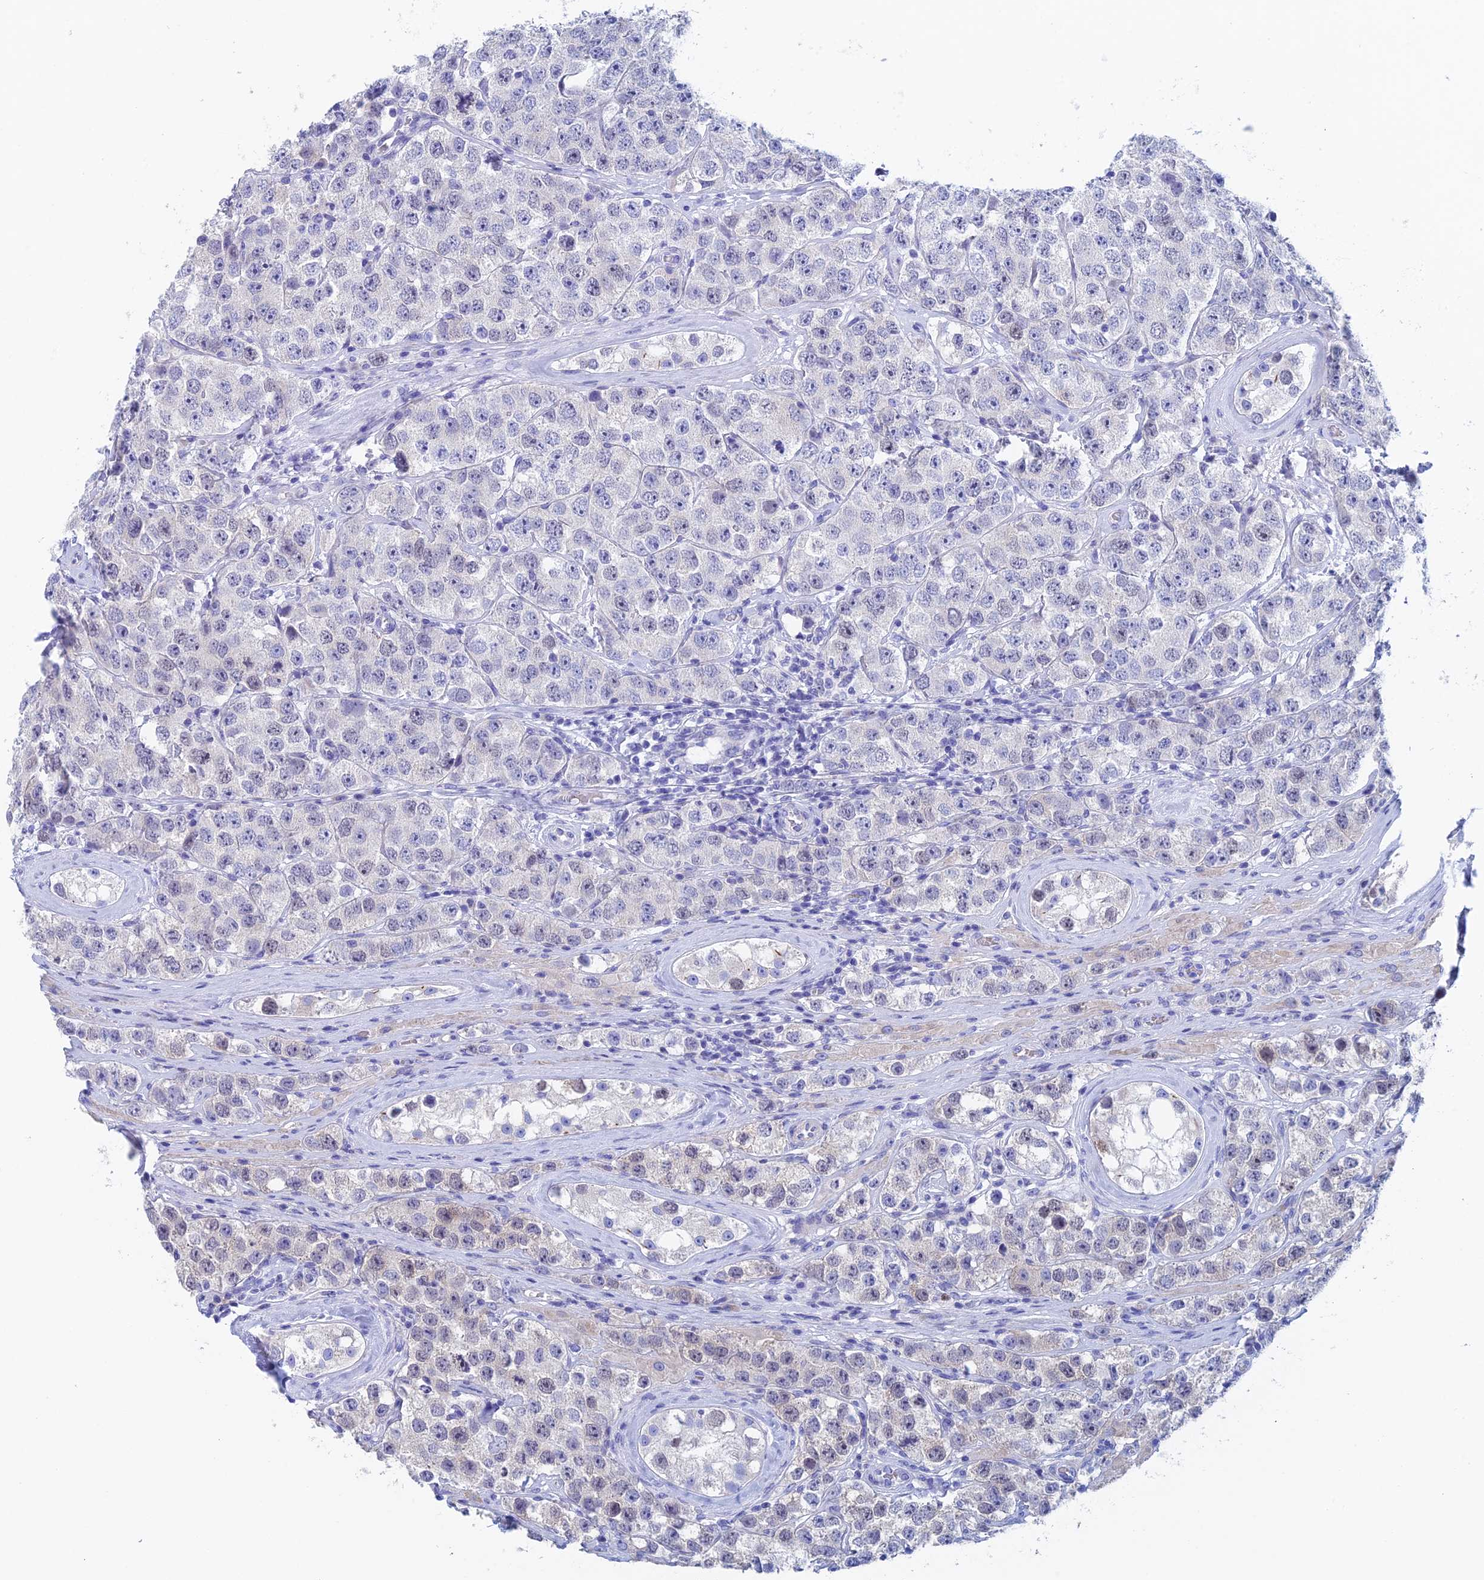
{"staining": {"intensity": "negative", "quantity": "none", "location": "none"}, "tissue": "testis cancer", "cell_type": "Tumor cells", "image_type": "cancer", "snomed": [{"axis": "morphology", "description": "Seminoma, NOS"}, {"axis": "topography", "description": "Testis"}], "caption": "High power microscopy micrograph of an immunohistochemistry (IHC) histopathology image of seminoma (testis), revealing no significant expression in tumor cells.", "gene": "PSMC3IP", "patient": {"sex": "male", "age": 28}}